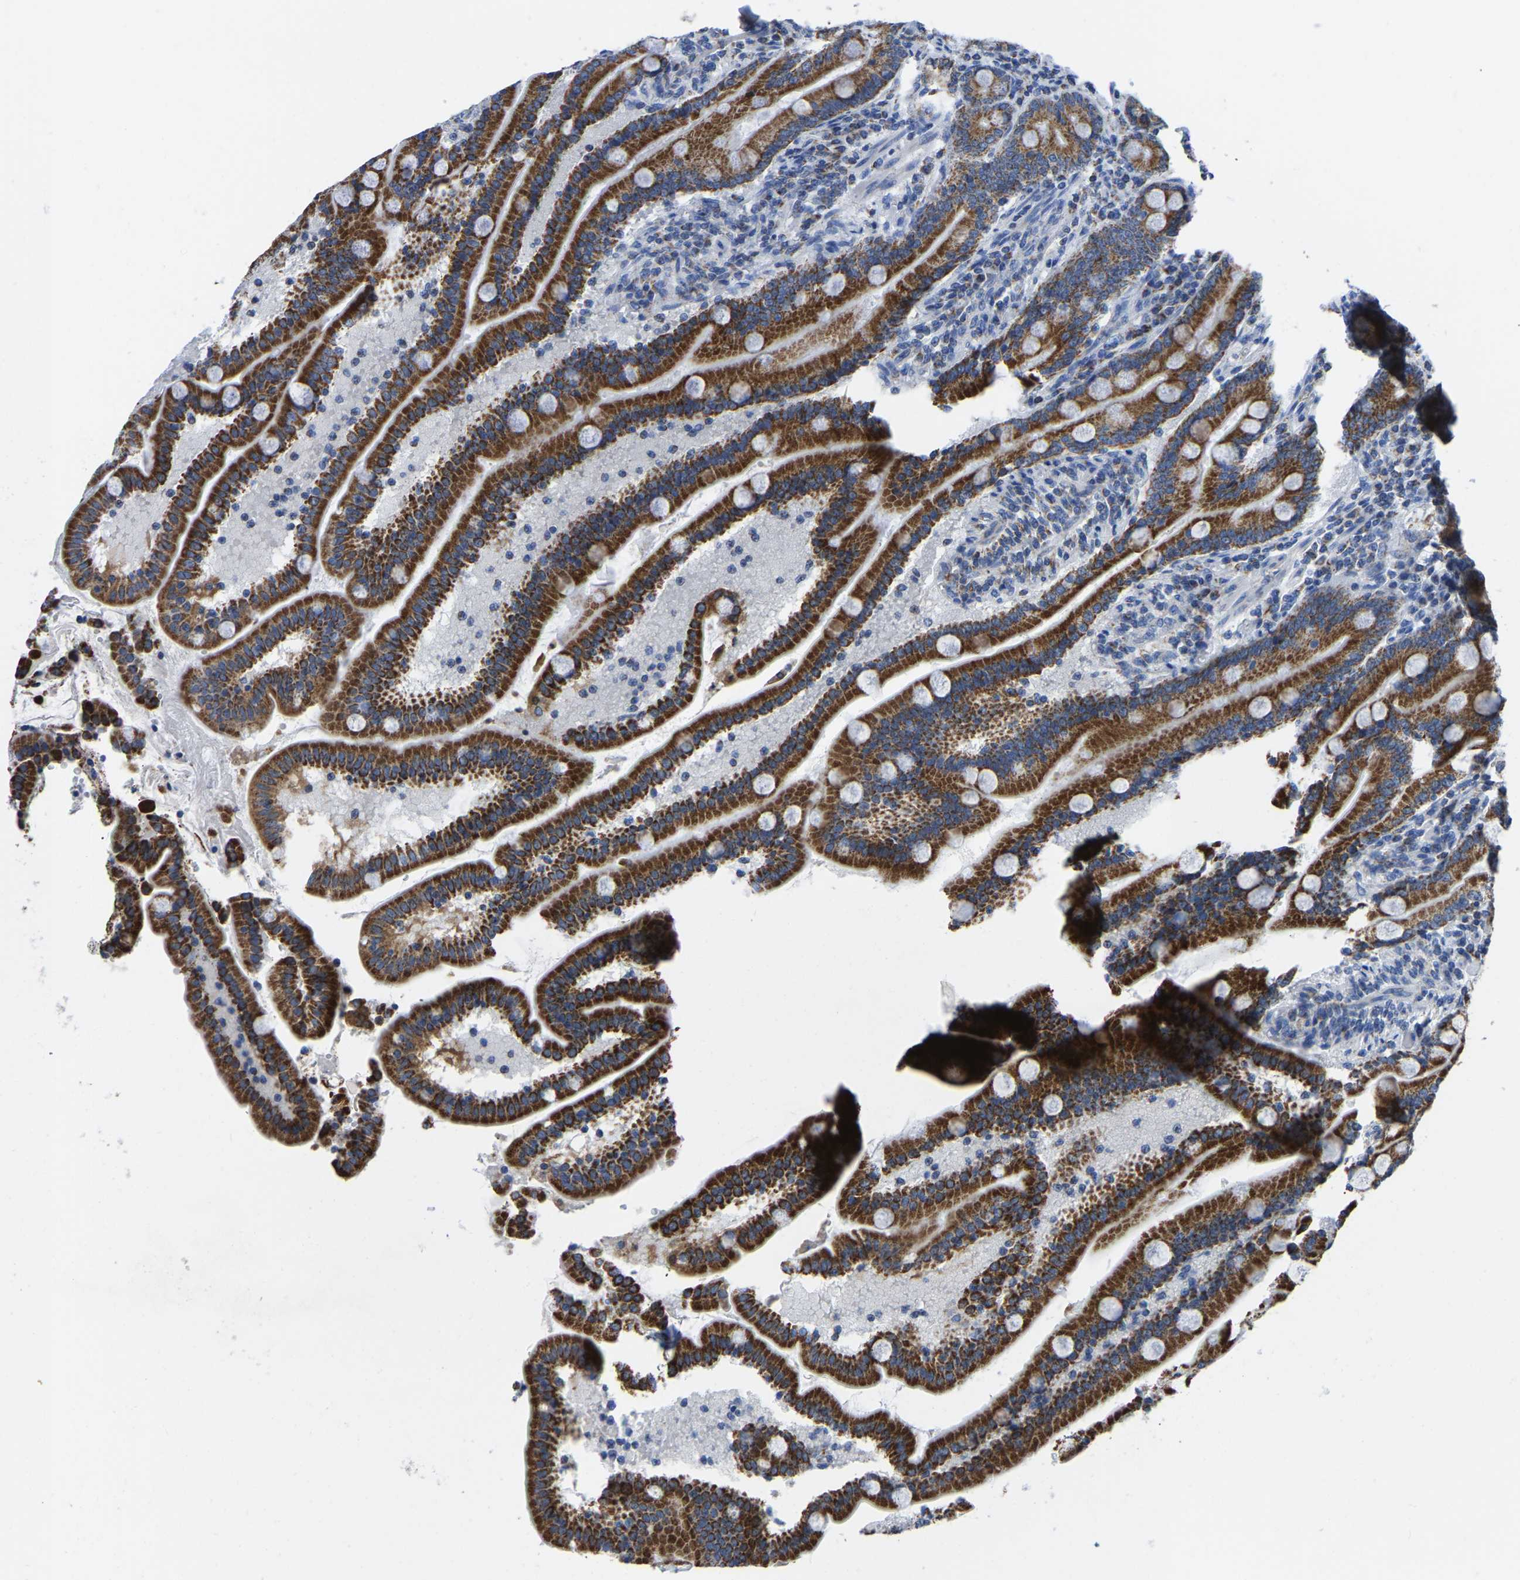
{"staining": {"intensity": "strong", "quantity": ">75%", "location": "cytoplasmic/membranous"}, "tissue": "duodenum", "cell_type": "Glandular cells", "image_type": "normal", "snomed": [{"axis": "morphology", "description": "Normal tissue, NOS"}, {"axis": "topography", "description": "Duodenum"}], "caption": "Strong cytoplasmic/membranous protein staining is identified in approximately >75% of glandular cells in duodenum. (Stains: DAB (3,3'-diaminobenzidine) in brown, nuclei in blue, Microscopy: brightfield microscopy at high magnification).", "gene": "ETFA", "patient": {"sex": "male", "age": 54}}